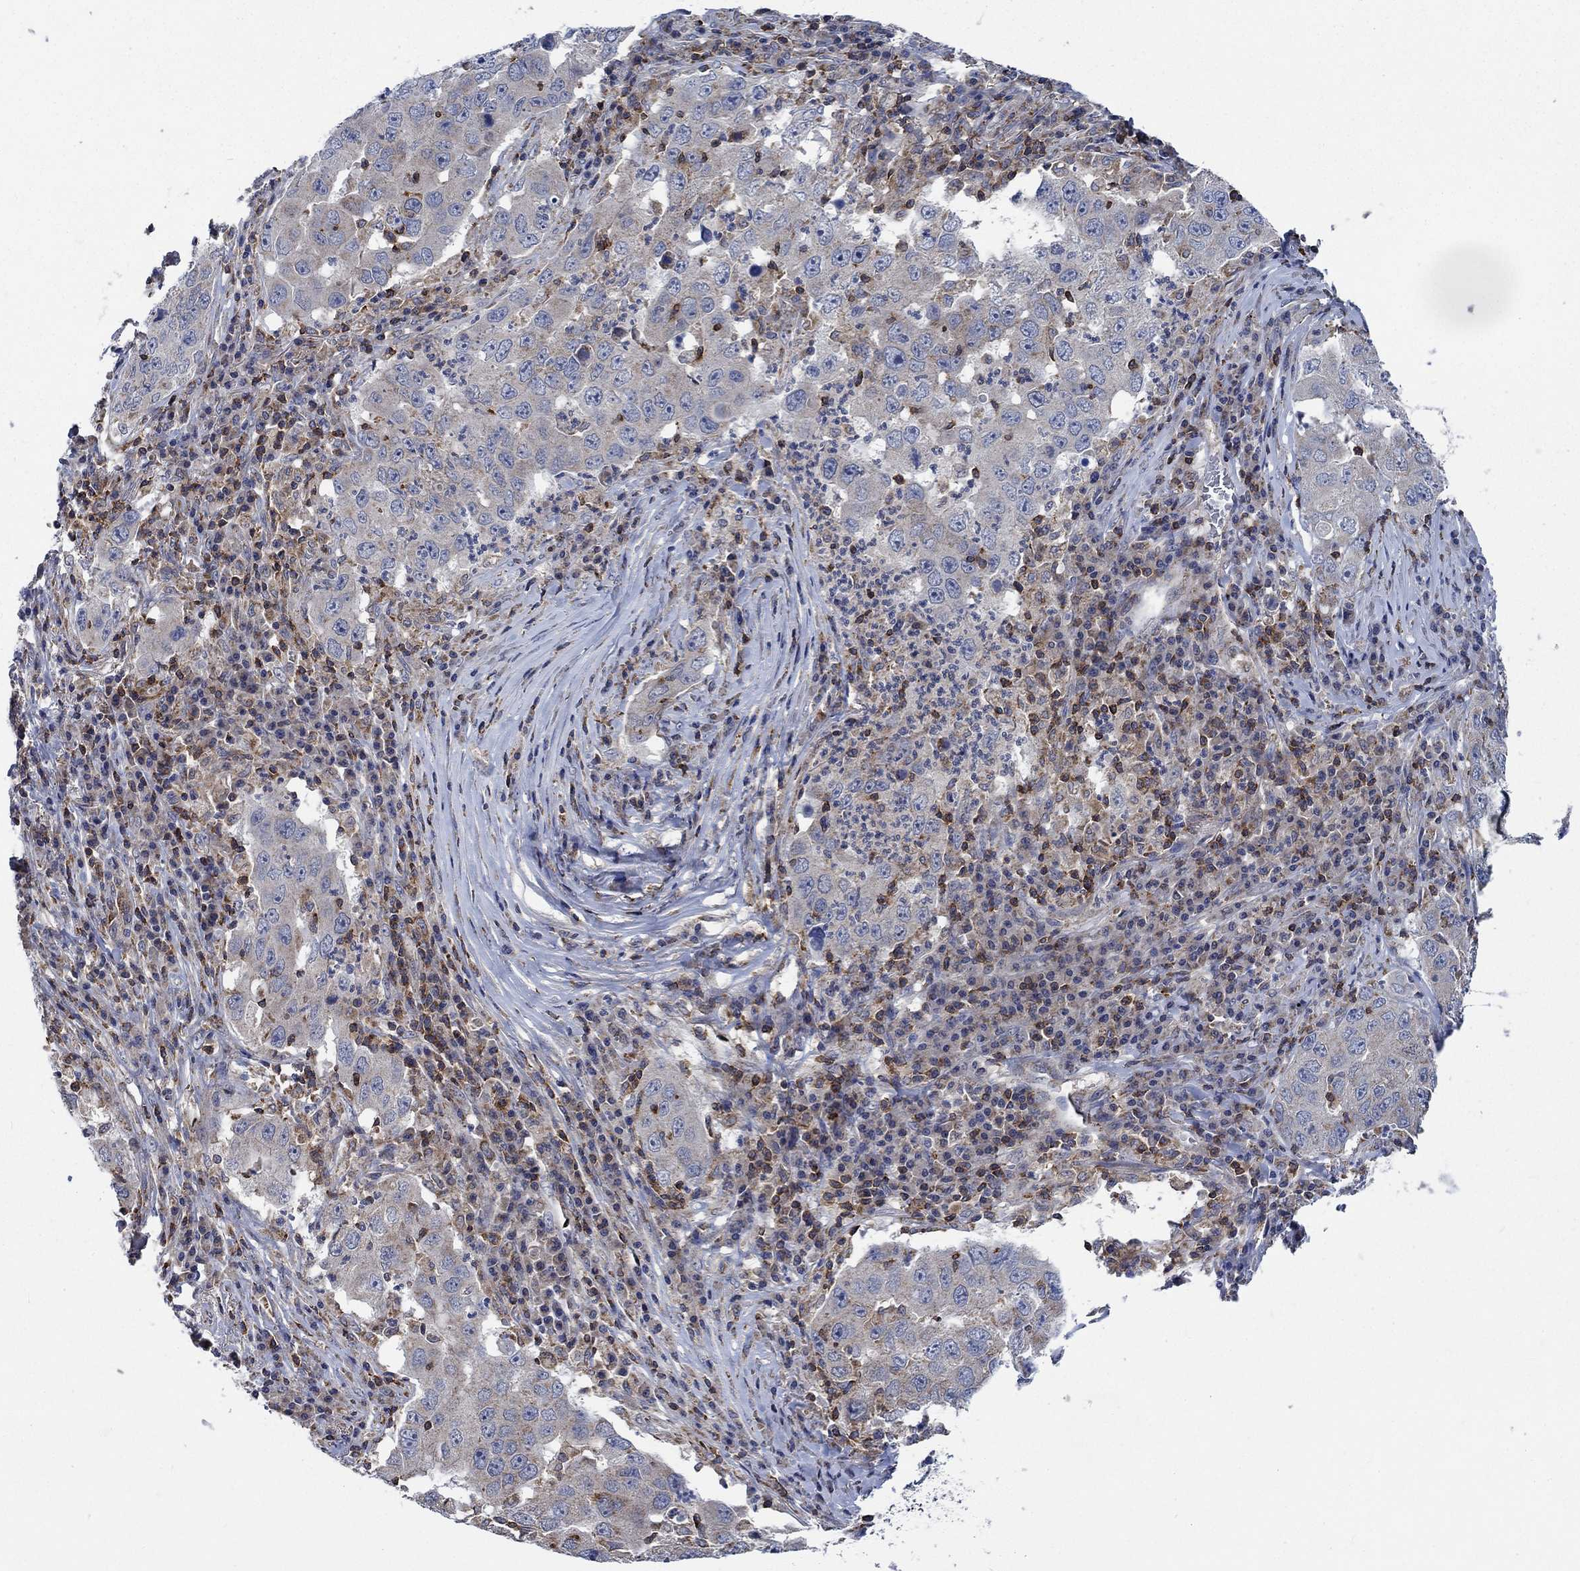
{"staining": {"intensity": "weak", "quantity": "<25%", "location": "cytoplasmic/membranous"}, "tissue": "lung cancer", "cell_type": "Tumor cells", "image_type": "cancer", "snomed": [{"axis": "morphology", "description": "Adenocarcinoma, NOS"}, {"axis": "topography", "description": "Lung"}], "caption": "The histopathology image displays no staining of tumor cells in adenocarcinoma (lung). The staining was performed using DAB to visualize the protein expression in brown, while the nuclei were stained in blue with hematoxylin (Magnification: 20x).", "gene": "STXBP6", "patient": {"sex": "male", "age": 73}}